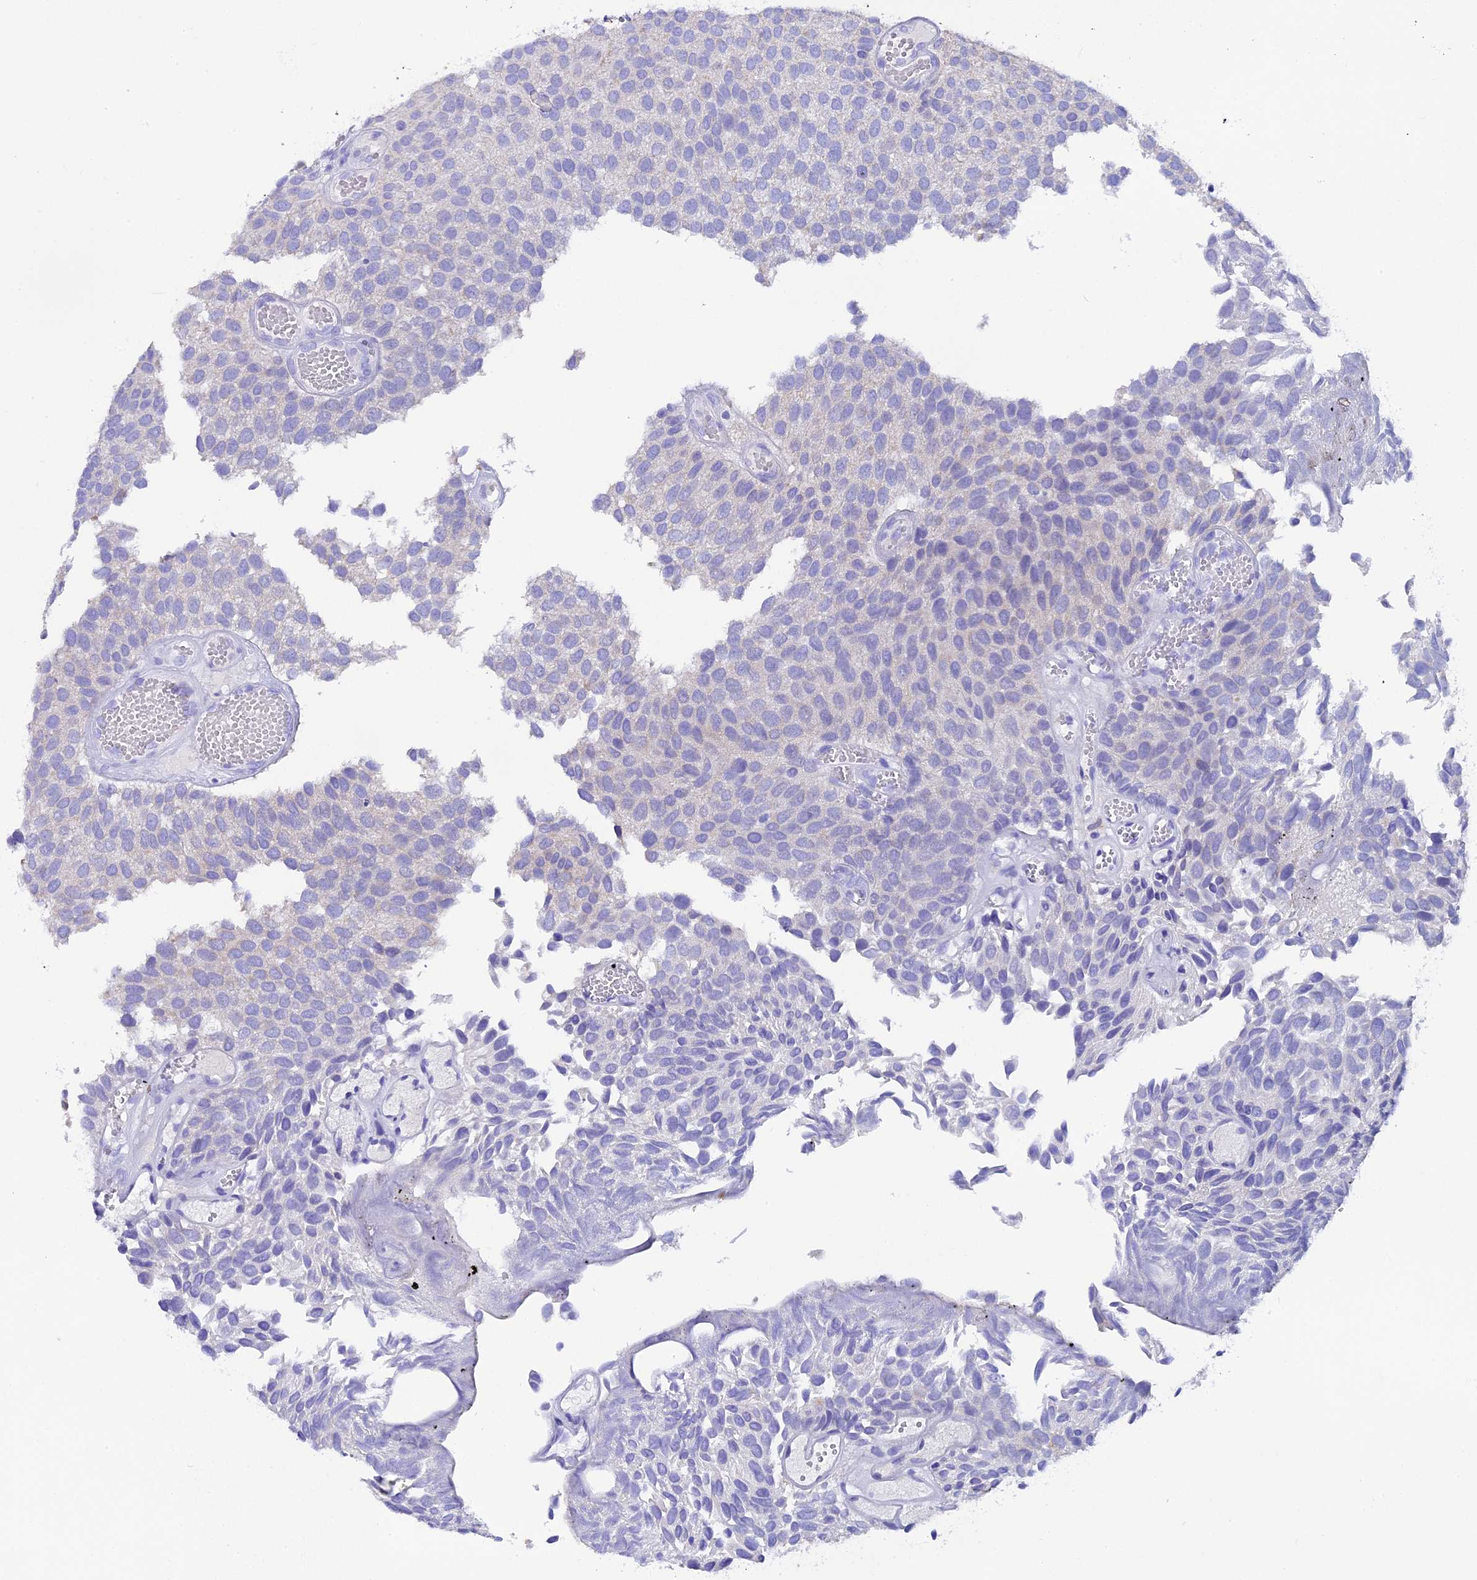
{"staining": {"intensity": "negative", "quantity": "none", "location": "none"}, "tissue": "urothelial cancer", "cell_type": "Tumor cells", "image_type": "cancer", "snomed": [{"axis": "morphology", "description": "Urothelial carcinoma, Low grade"}, {"axis": "topography", "description": "Urinary bladder"}], "caption": "Micrograph shows no significant protein staining in tumor cells of urothelial cancer.", "gene": "FKBP11", "patient": {"sex": "male", "age": 89}}